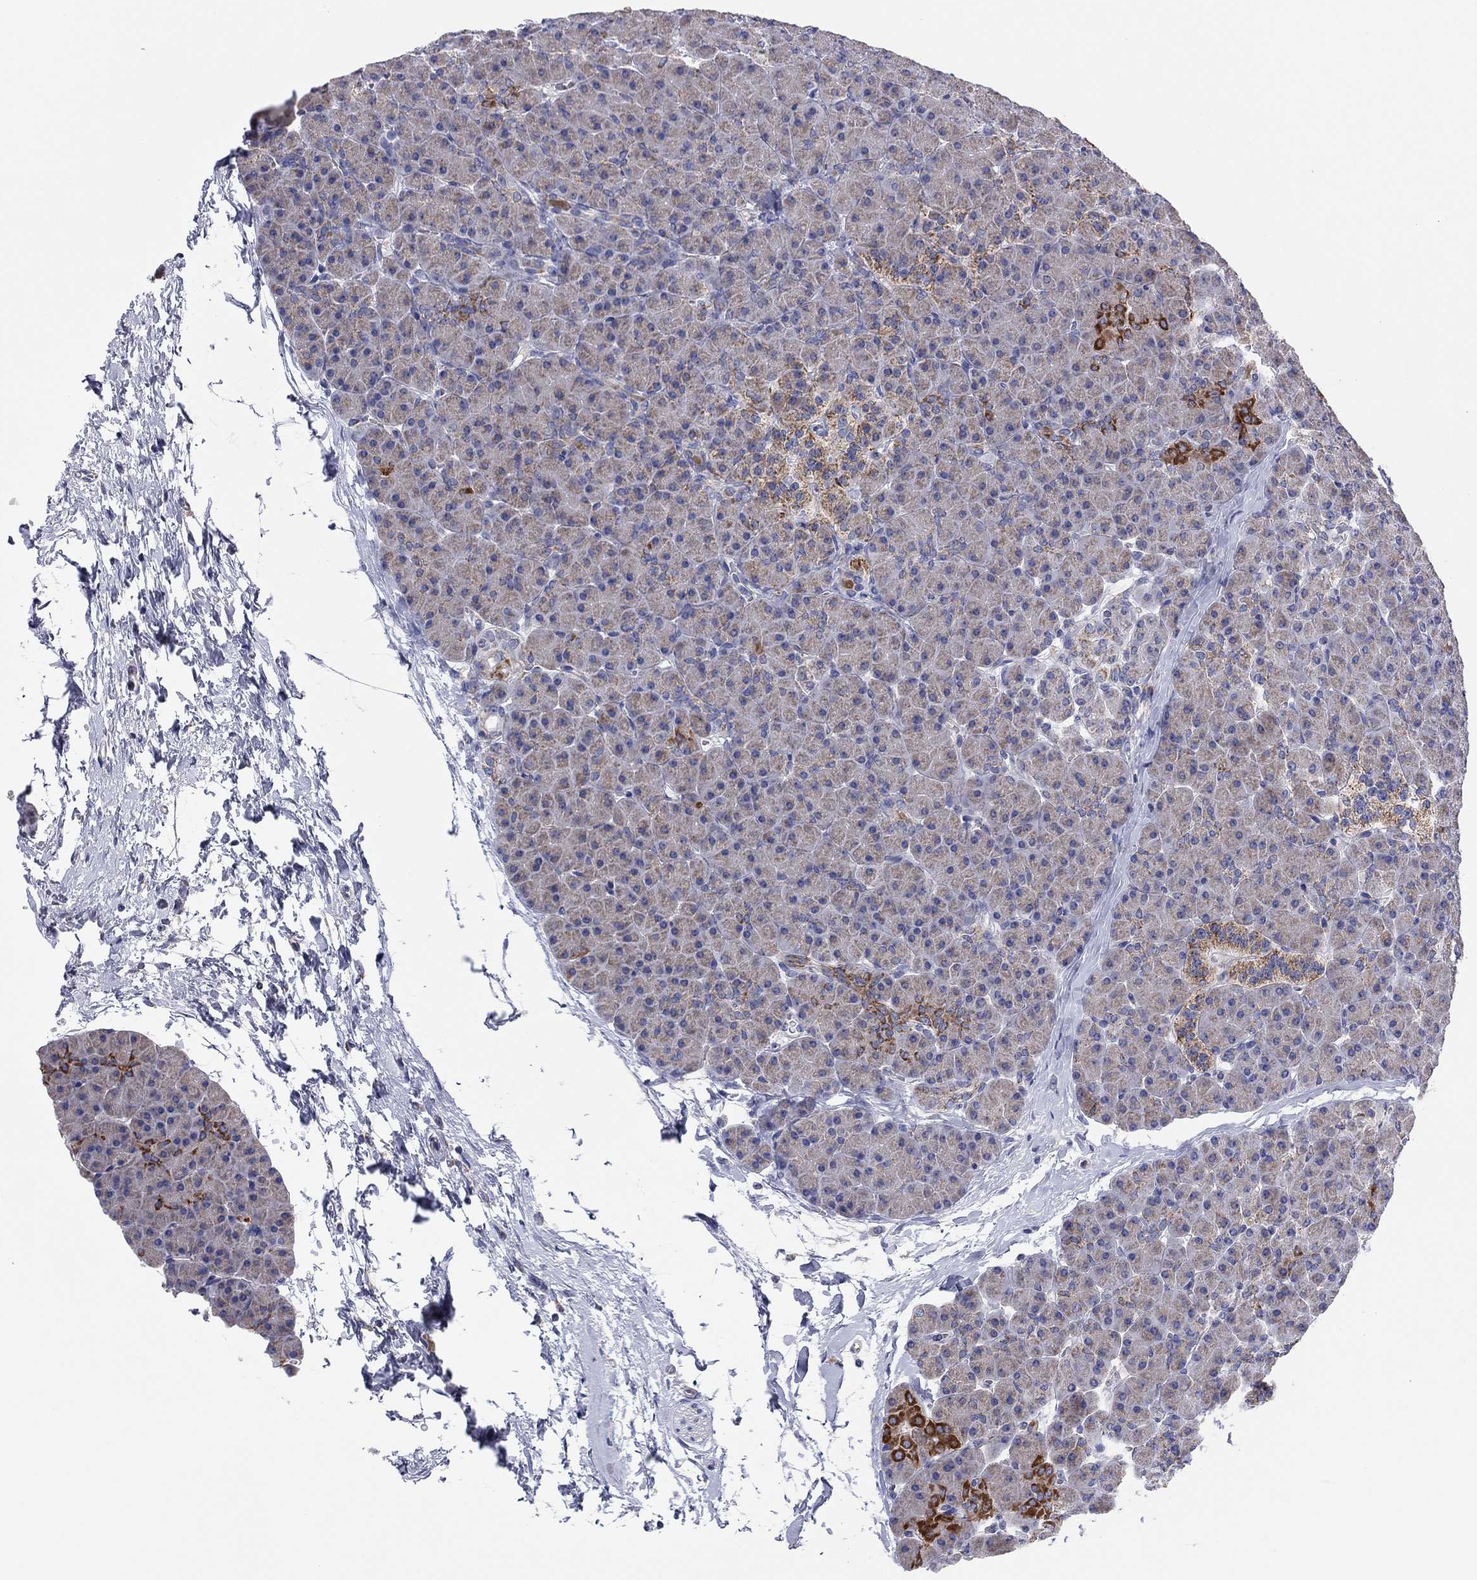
{"staining": {"intensity": "strong", "quantity": "<25%", "location": "cytoplasmic/membranous"}, "tissue": "pancreas", "cell_type": "Exocrine glandular cells", "image_type": "normal", "snomed": [{"axis": "morphology", "description": "Normal tissue, NOS"}, {"axis": "topography", "description": "Pancreas"}], "caption": "Protein analysis of unremarkable pancreas displays strong cytoplasmic/membranous expression in approximately <25% of exocrine glandular cells. (Brightfield microscopy of DAB IHC at high magnification).", "gene": "MGST3", "patient": {"sex": "female", "age": 44}}